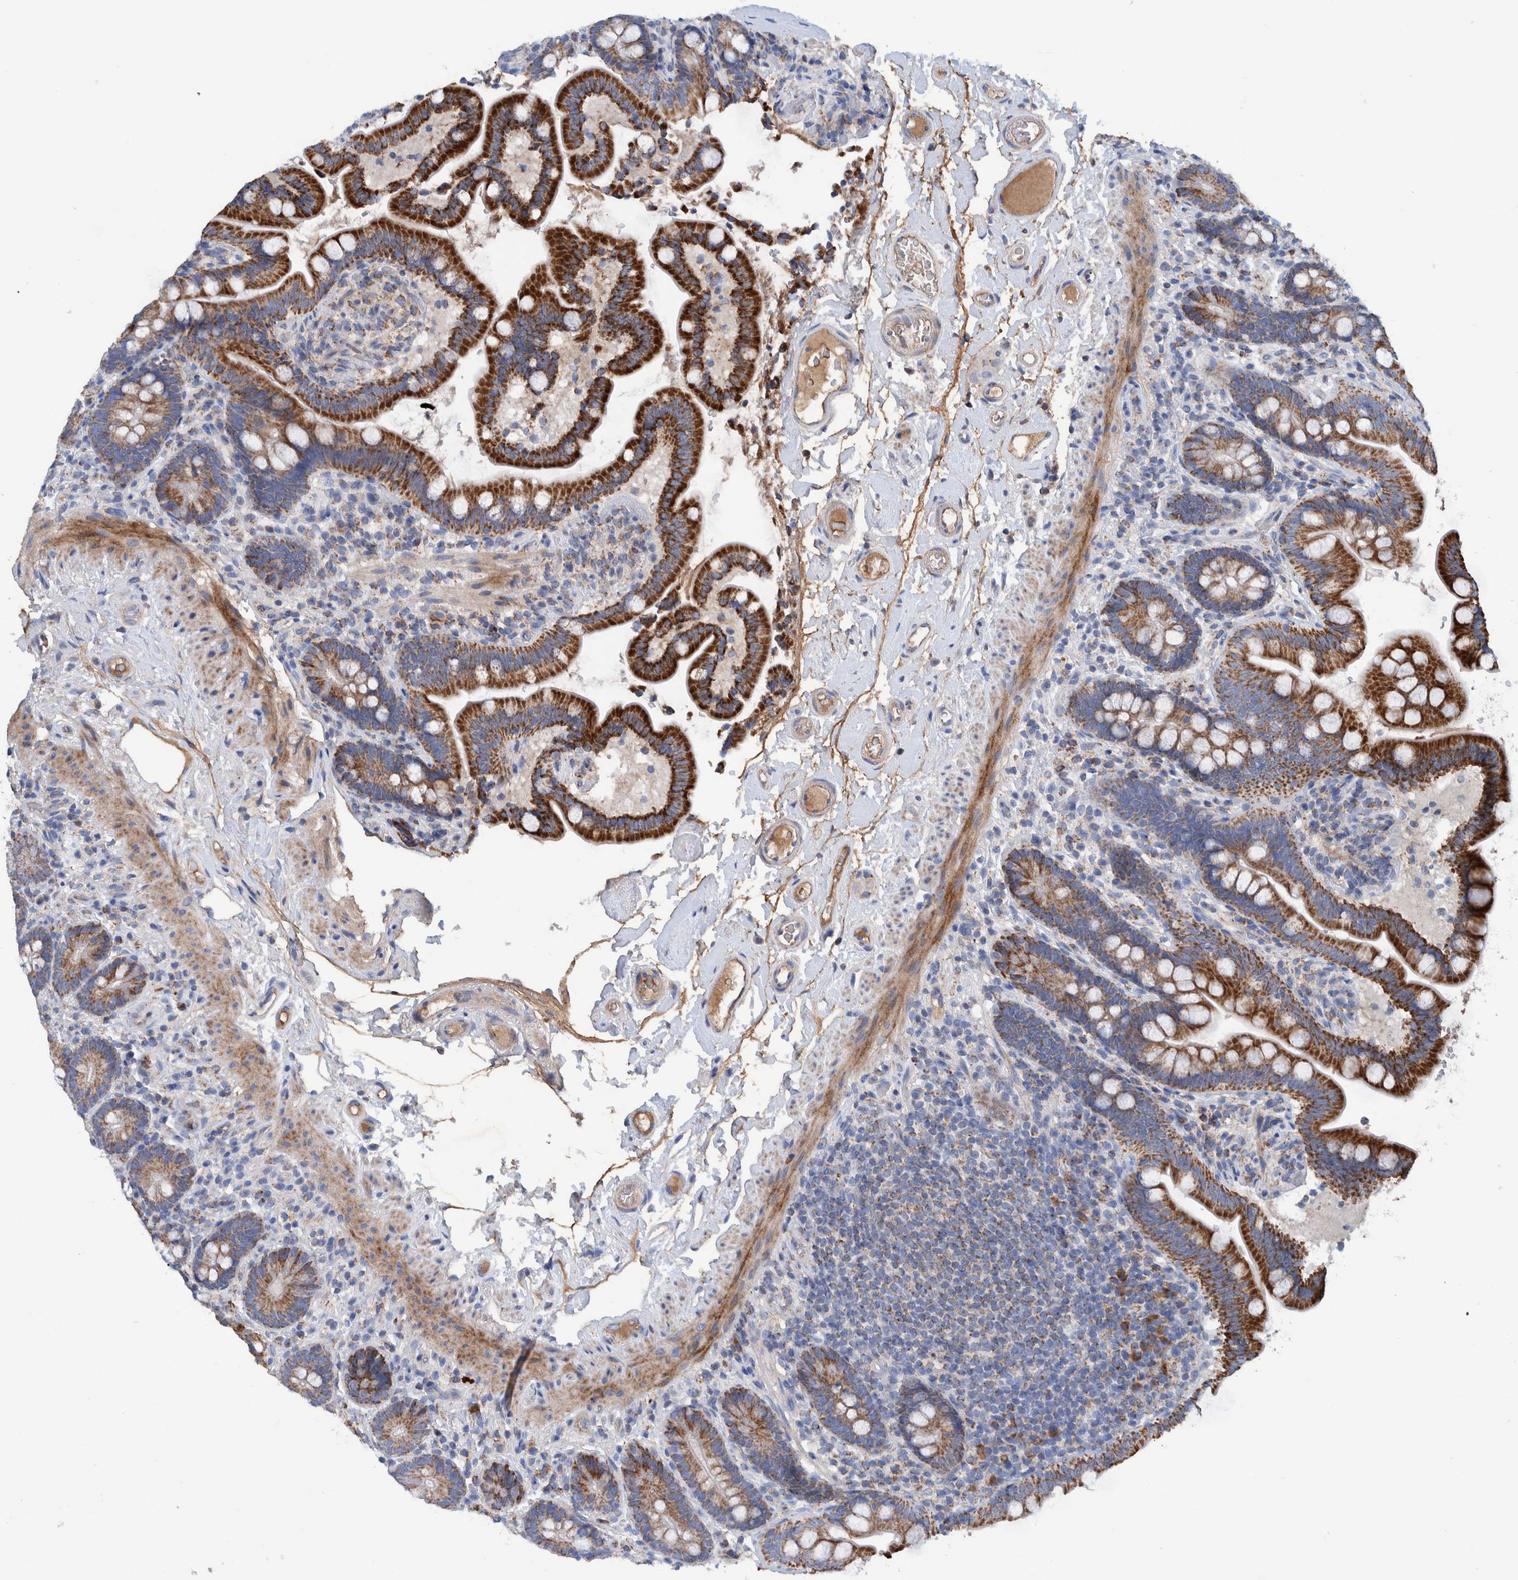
{"staining": {"intensity": "moderate", "quantity": ">75%", "location": "cytoplasmic/membranous"}, "tissue": "colon", "cell_type": "Endothelial cells", "image_type": "normal", "snomed": [{"axis": "morphology", "description": "Normal tissue, NOS"}, {"axis": "topography", "description": "Smooth muscle"}, {"axis": "topography", "description": "Colon"}], "caption": "Protein analysis of benign colon displays moderate cytoplasmic/membranous expression in approximately >75% of endothelial cells.", "gene": "DECR1", "patient": {"sex": "male", "age": 73}}